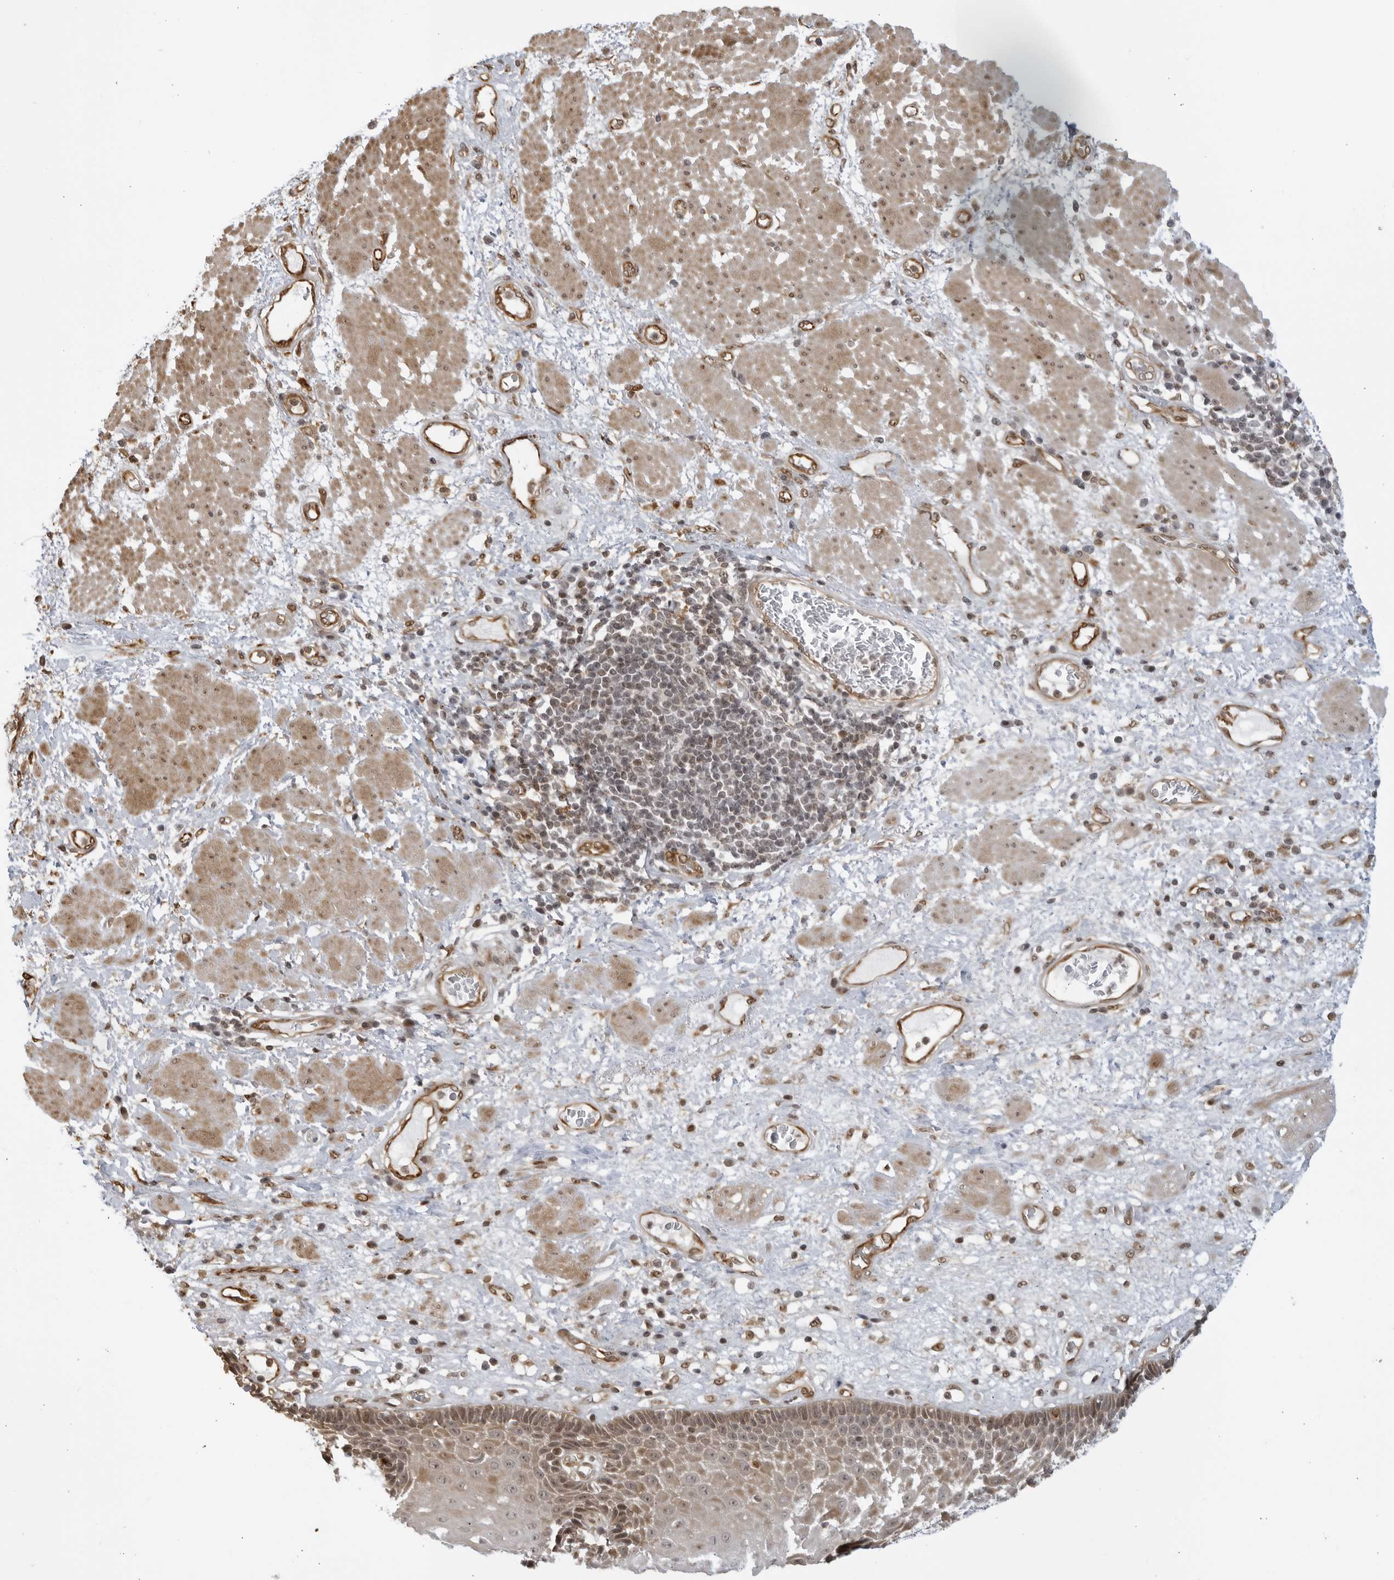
{"staining": {"intensity": "moderate", "quantity": "25%-75%", "location": "cytoplasmic/membranous,nuclear"}, "tissue": "esophagus", "cell_type": "Squamous epithelial cells", "image_type": "normal", "snomed": [{"axis": "morphology", "description": "Normal tissue, NOS"}, {"axis": "morphology", "description": "Adenocarcinoma, NOS"}, {"axis": "topography", "description": "Esophagus"}], "caption": "Protein analysis of normal esophagus shows moderate cytoplasmic/membranous,nuclear expression in about 25%-75% of squamous epithelial cells.", "gene": "TCF21", "patient": {"sex": "male", "age": 62}}